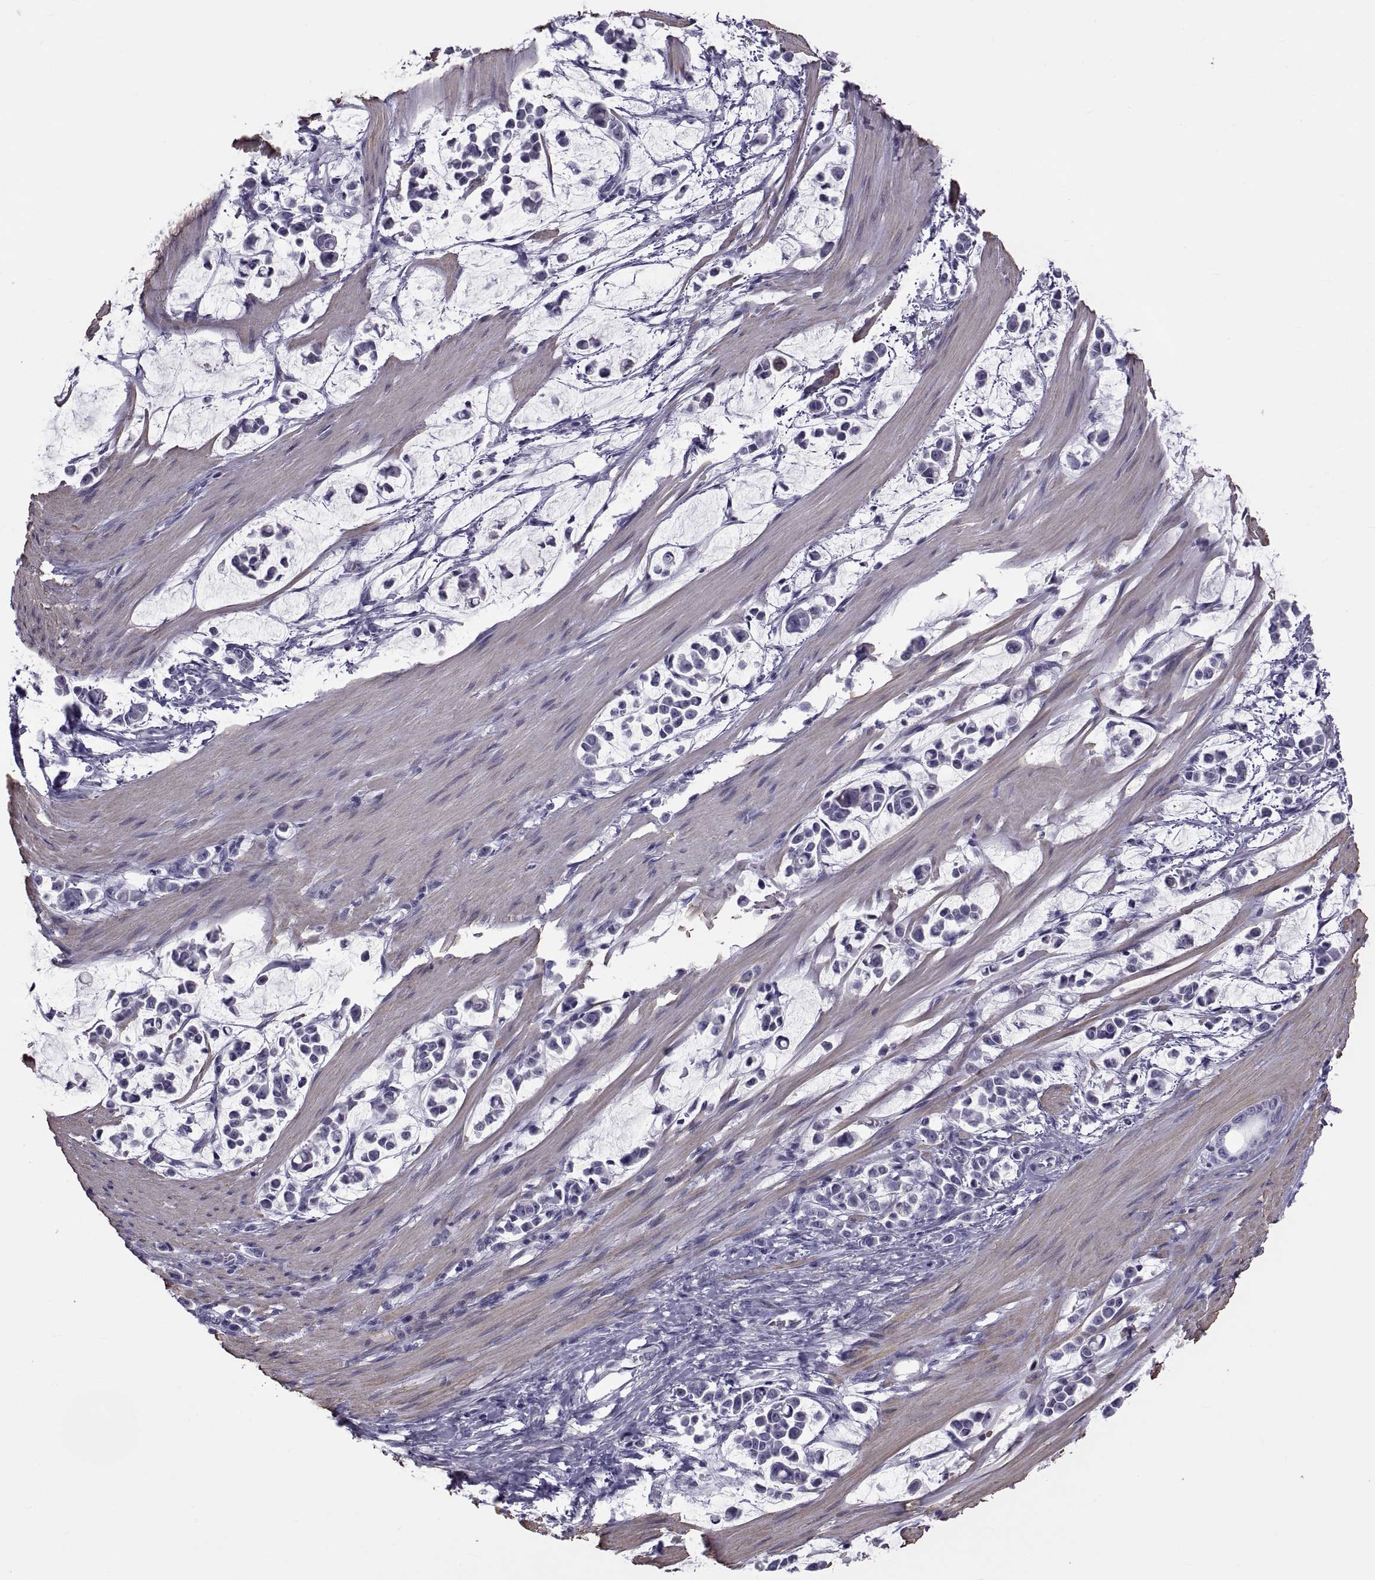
{"staining": {"intensity": "negative", "quantity": "none", "location": "none"}, "tissue": "stomach cancer", "cell_type": "Tumor cells", "image_type": "cancer", "snomed": [{"axis": "morphology", "description": "Adenocarcinoma, NOS"}, {"axis": "topography", "description": "Stomach"}], "caption": "A histopathology image of human stomach adenocarcinoma is negative for staining in tumor cells.", "gene": "MAGEB1", "patient": {"sex": "male", "age": 82}}